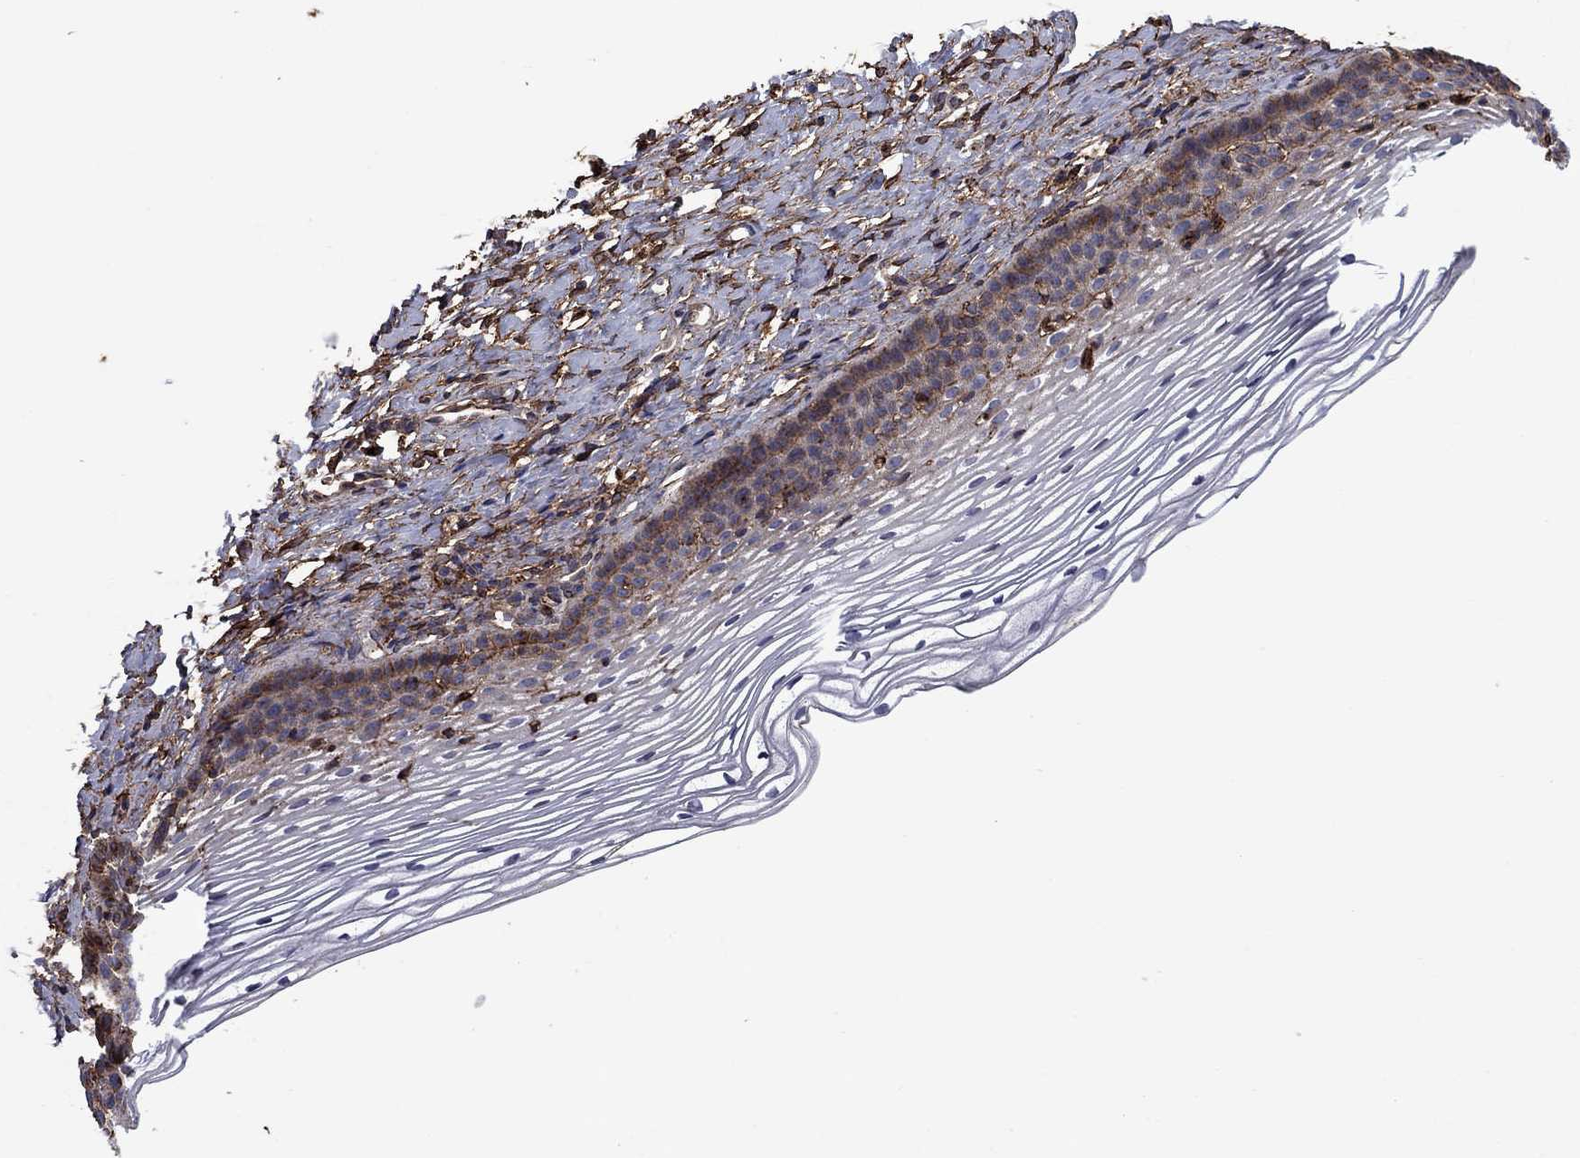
{"staining": {"intensity": "negative", "quantity": "none", "location": "none"}, "tissue": "cervix", "cell_type": "Squamous epithelial cells", "image_type": "normal", "snomed": [{"axis": "morphology", "description": "Normal tissue, NOS"}, {"axis": "topography", "description": "Cervix"}], "caption": "Histopathology image shows no protein staining in squamous epithelial cells of benign cervix. (Immunohistochemistry, brightfield microscopy, high magnification).", "gene": "PLAU", "patient": {"sex": "female", "age": 39}}